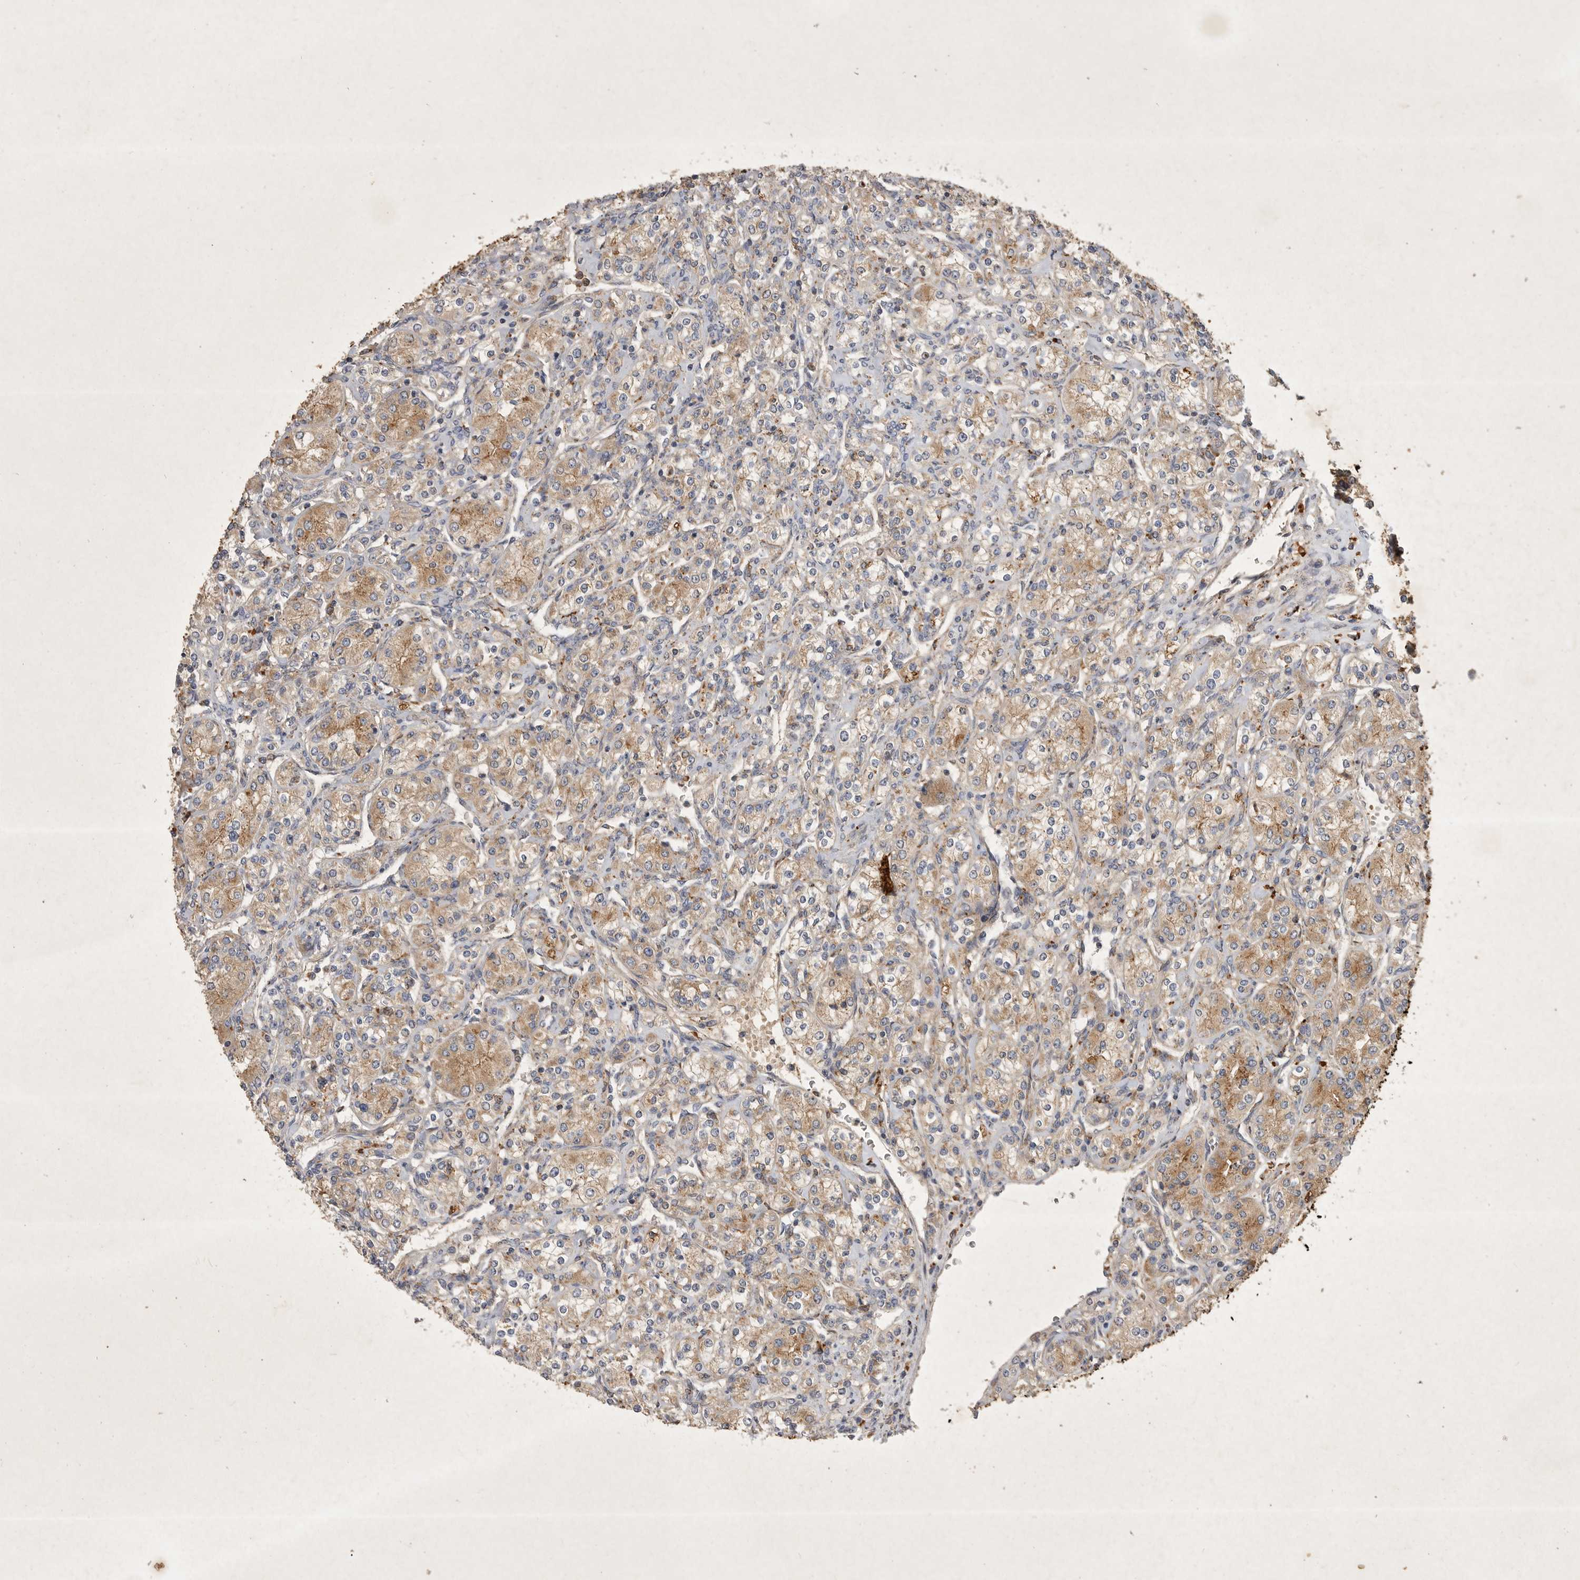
{"staining": {"intensity": "moderate", "quantity": ">75%", "location": "cytoplasmic/membranous"}, "tissue": "renal cancer", "cell_type": "Tumor cells", "image_type": "cancer", "snomed": [{"axis": "morphology", "description": "Adenocarcinoma, NOS"}, {"axis": "topography", "description": "Kidney"}], "caption": "Immunohistochemical staining of renal adenocarcinoma shows medium levels of moderate cytoplasmic/membranous positivity in about >75% of tumor cells.", "gene": "MRPL41", "patient": {"sex": "male", "age": 77}}